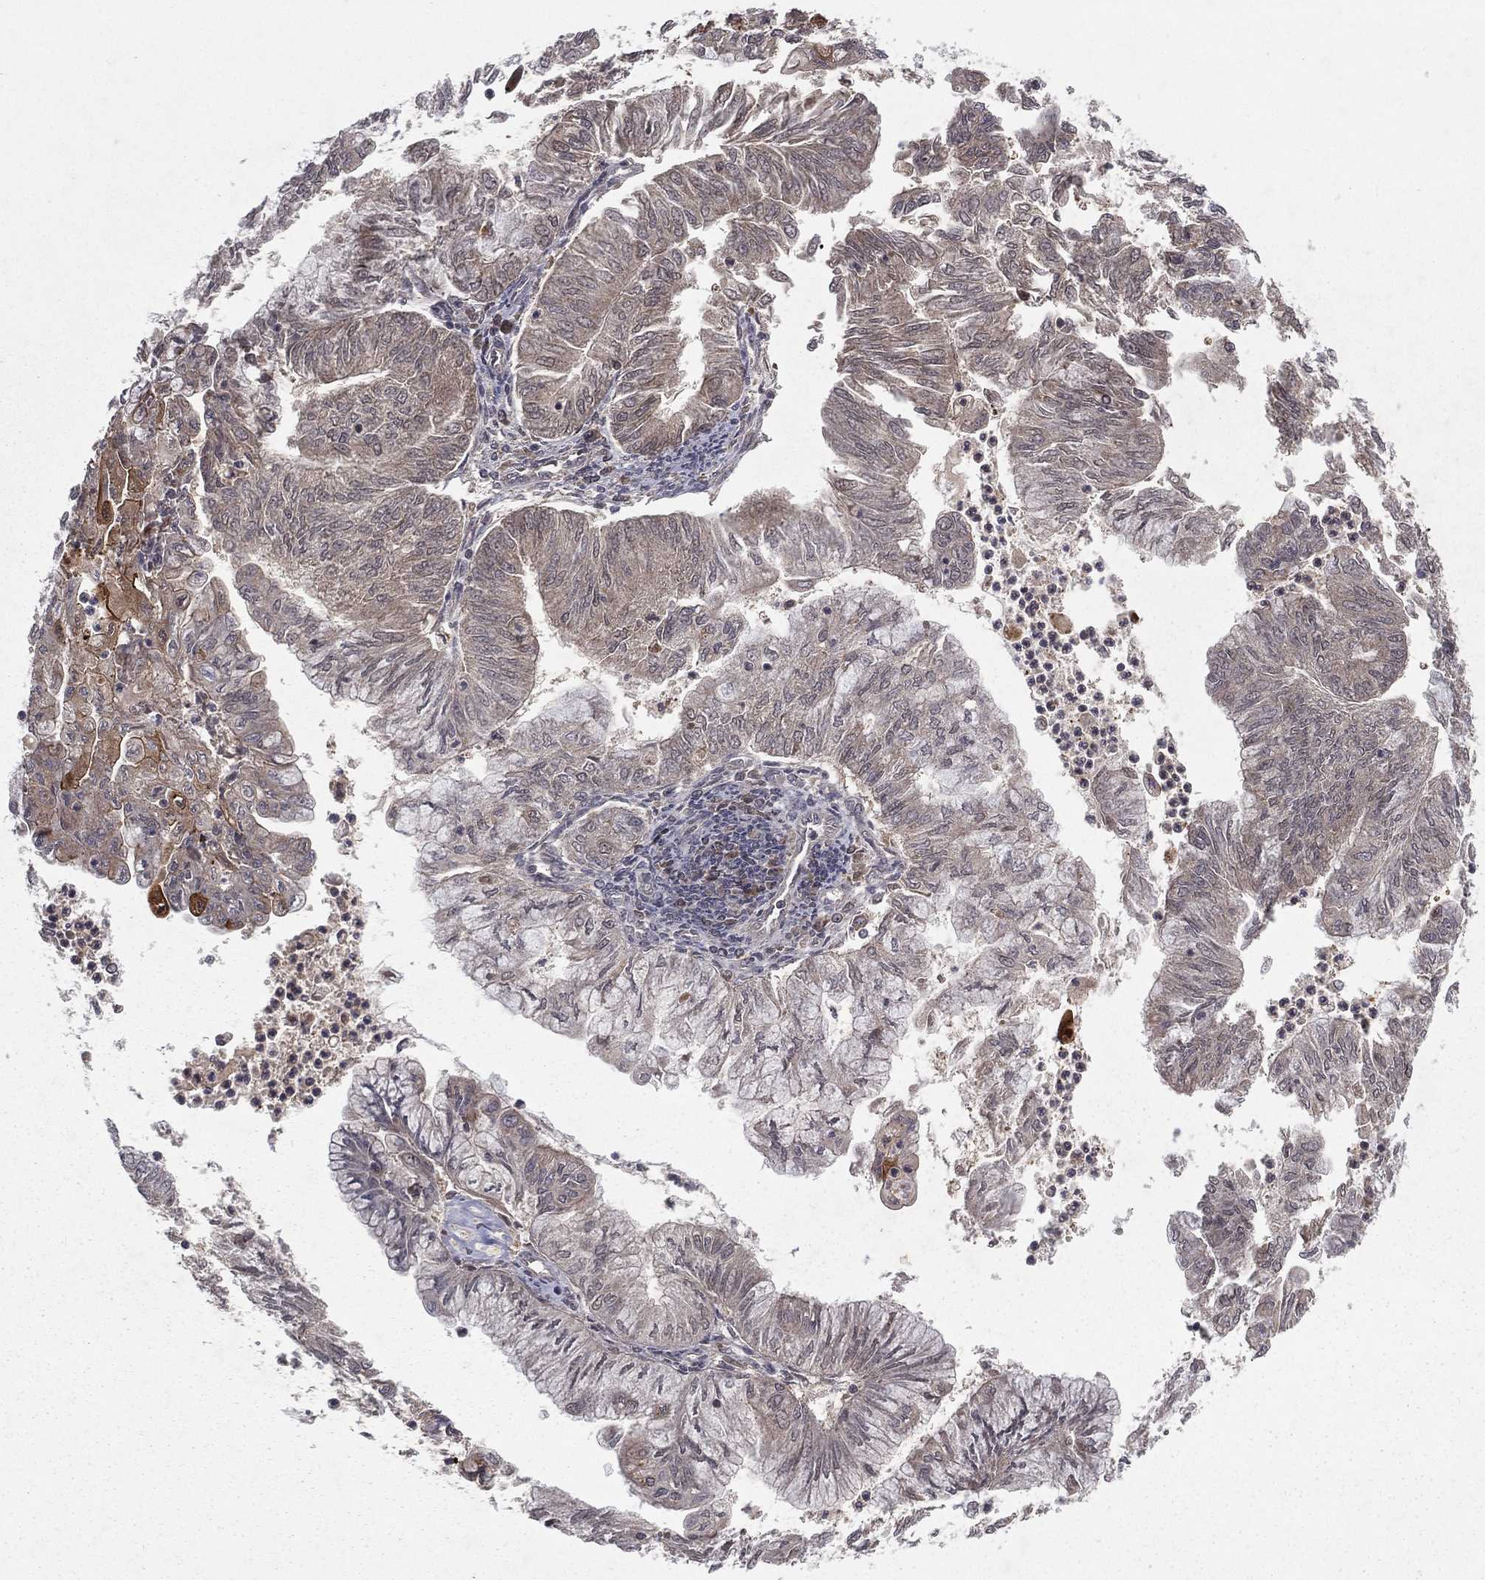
{"staining": {"intensity": "moderate", "quantity": "<25%", "location": "cytoplasmic/membranous"}, "tissue": "endometrial cancer", "cell_type": "Tumor cells", "image_type": "cancer", "snomed": [{"axis": "morphology", "description": "Adenocarcinoma, NOS"}, {"axis": "topography", "description": "Endometrium"}], "caption": "Protein staining of endometrial cancer tissue displays moderate cytoplasmic/membranous staining in approximately <25% of tumor cells. (Stains: DAB in brown, nuclei in blue, Microscopy: brightfield microscopy at high magnification).", "gene": "ZDHHC15", "patient": {"sex": "female", "age": 59}}